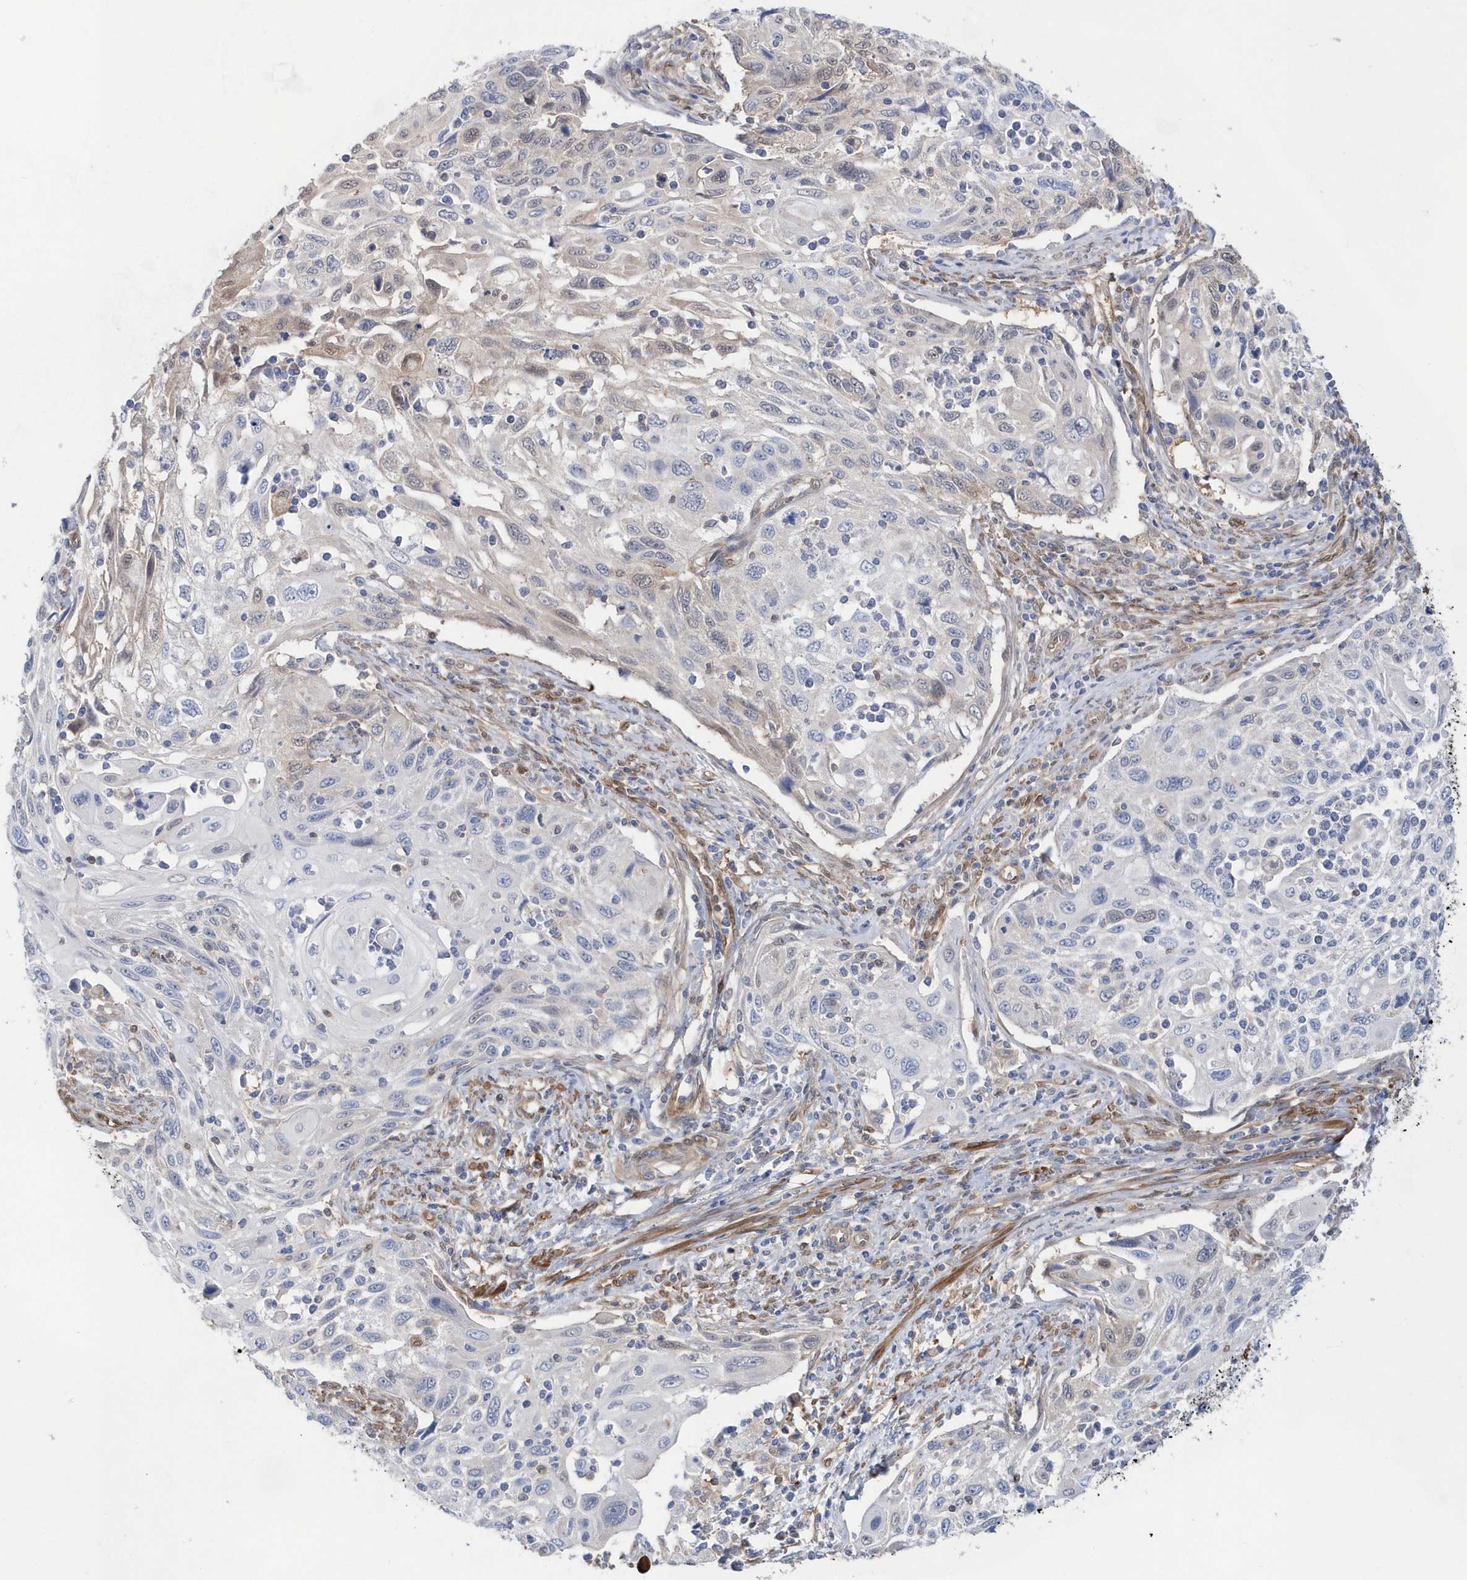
{"staining": {"intensity": "negative", "quantity": "none", "location": "none"}, "tissue": "cervical cancer", "cell_type": "Tumor cells", "image_type": "cancer", "snomed": [{"axis": "morphology", "description": "Squamous cell carcinoma, NOS"}, {"axis": "topography", "description": "Cervix"}], "caption": "Tumor cells show no significant expression in cervical cancer.", "gene": "BDH2", "patient": {"sex": "female", "age": 70}}